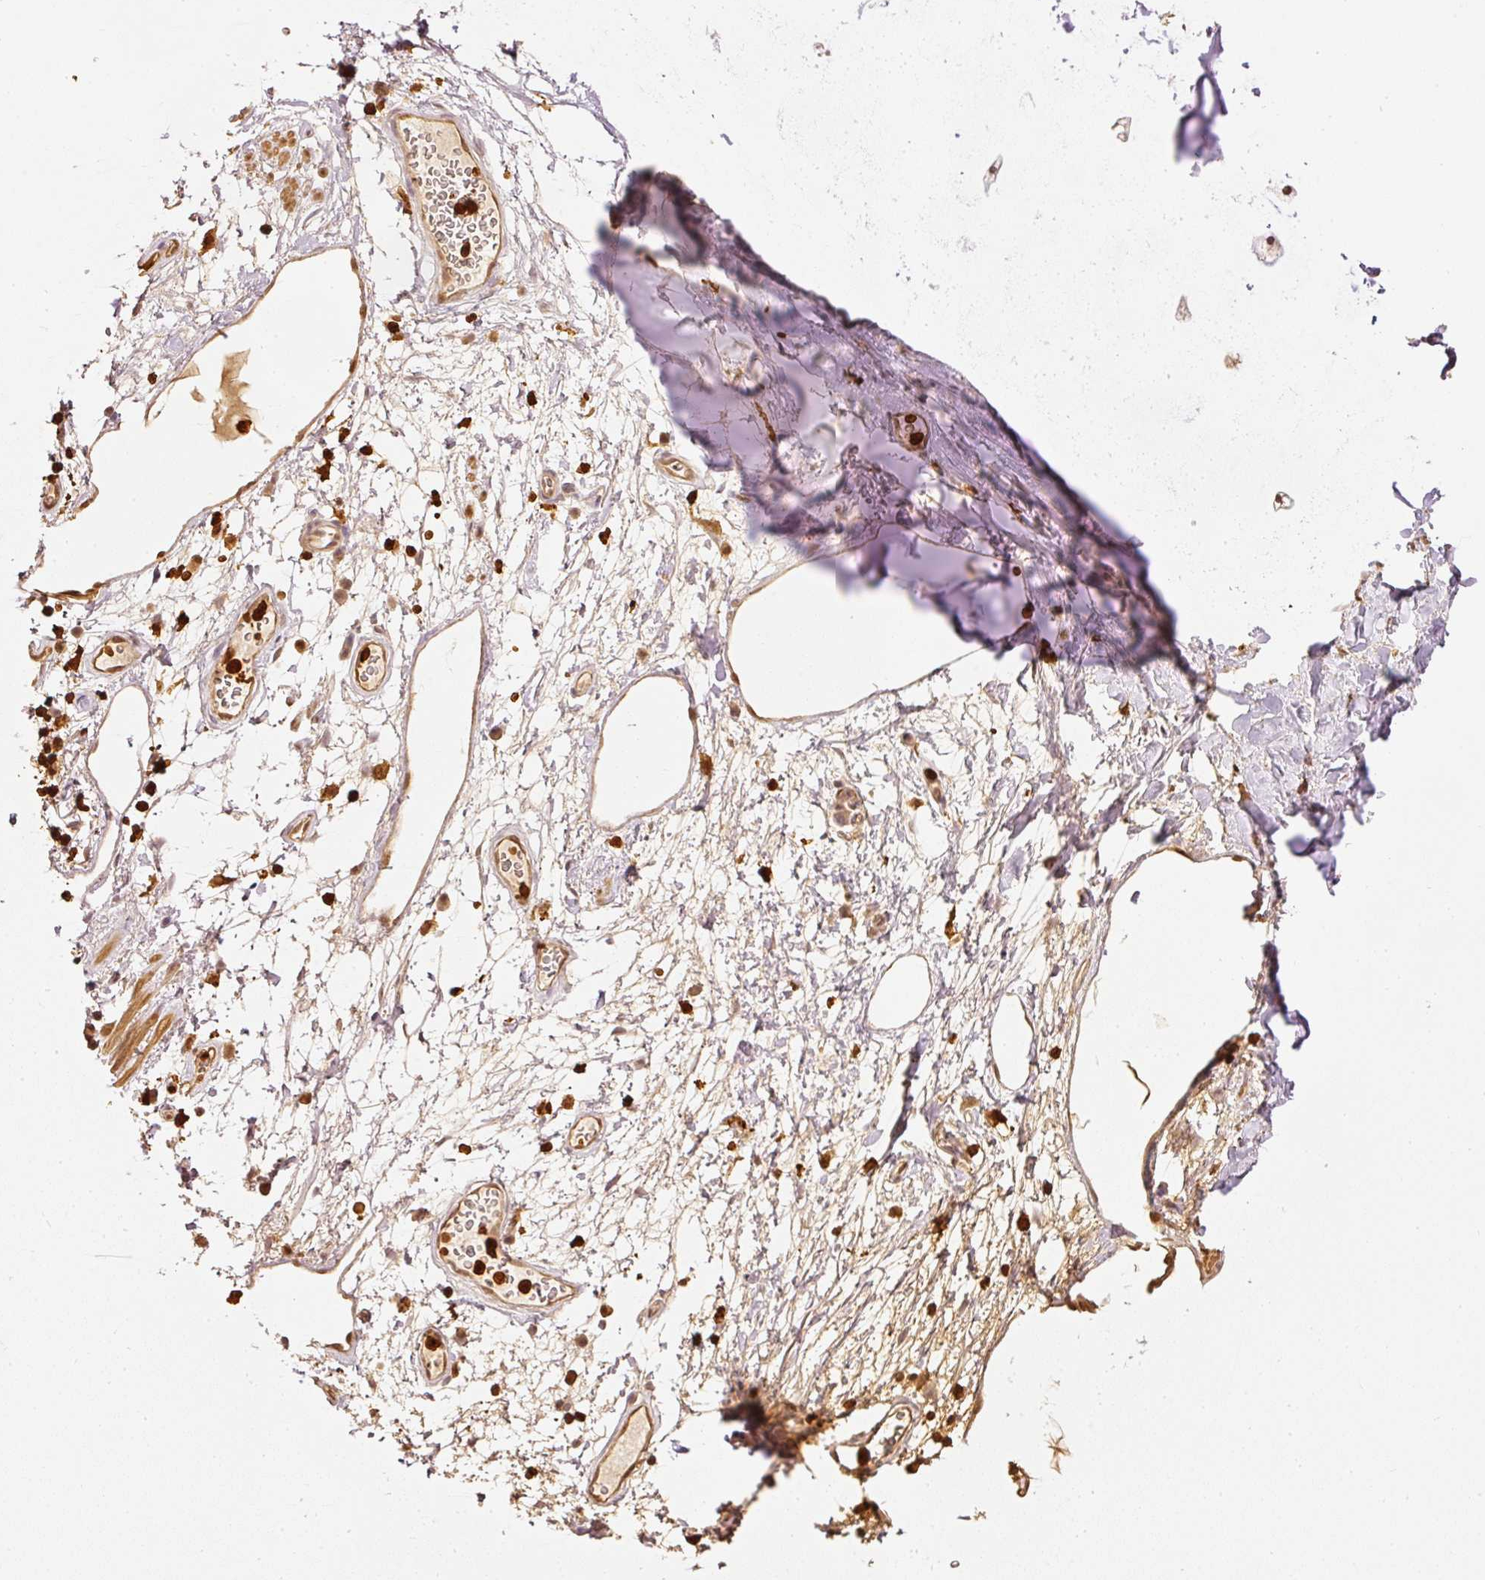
{"staining": {"intensity": "negative", "quantity": "none", "location": "none"}, "tissue": "soft tissue", "cell_type": "Chondrocytes", "image_type": "normal", "snomed": [{"axis": "morphology", "description": "Normal tissue, NOS"}, {"axis": "topography", "description": "Cartilage tissue"}, {"axis": "topography", "description": "Bronchus"}], "caption": "DAB (3,3'-diaminobenzidine) immunohistochemical staining of unremarkable human soft tissue exhibits no significant staining in chondrocytes.", "gene": "PFN1", "patient": {"sex": "male", "age": 58}}